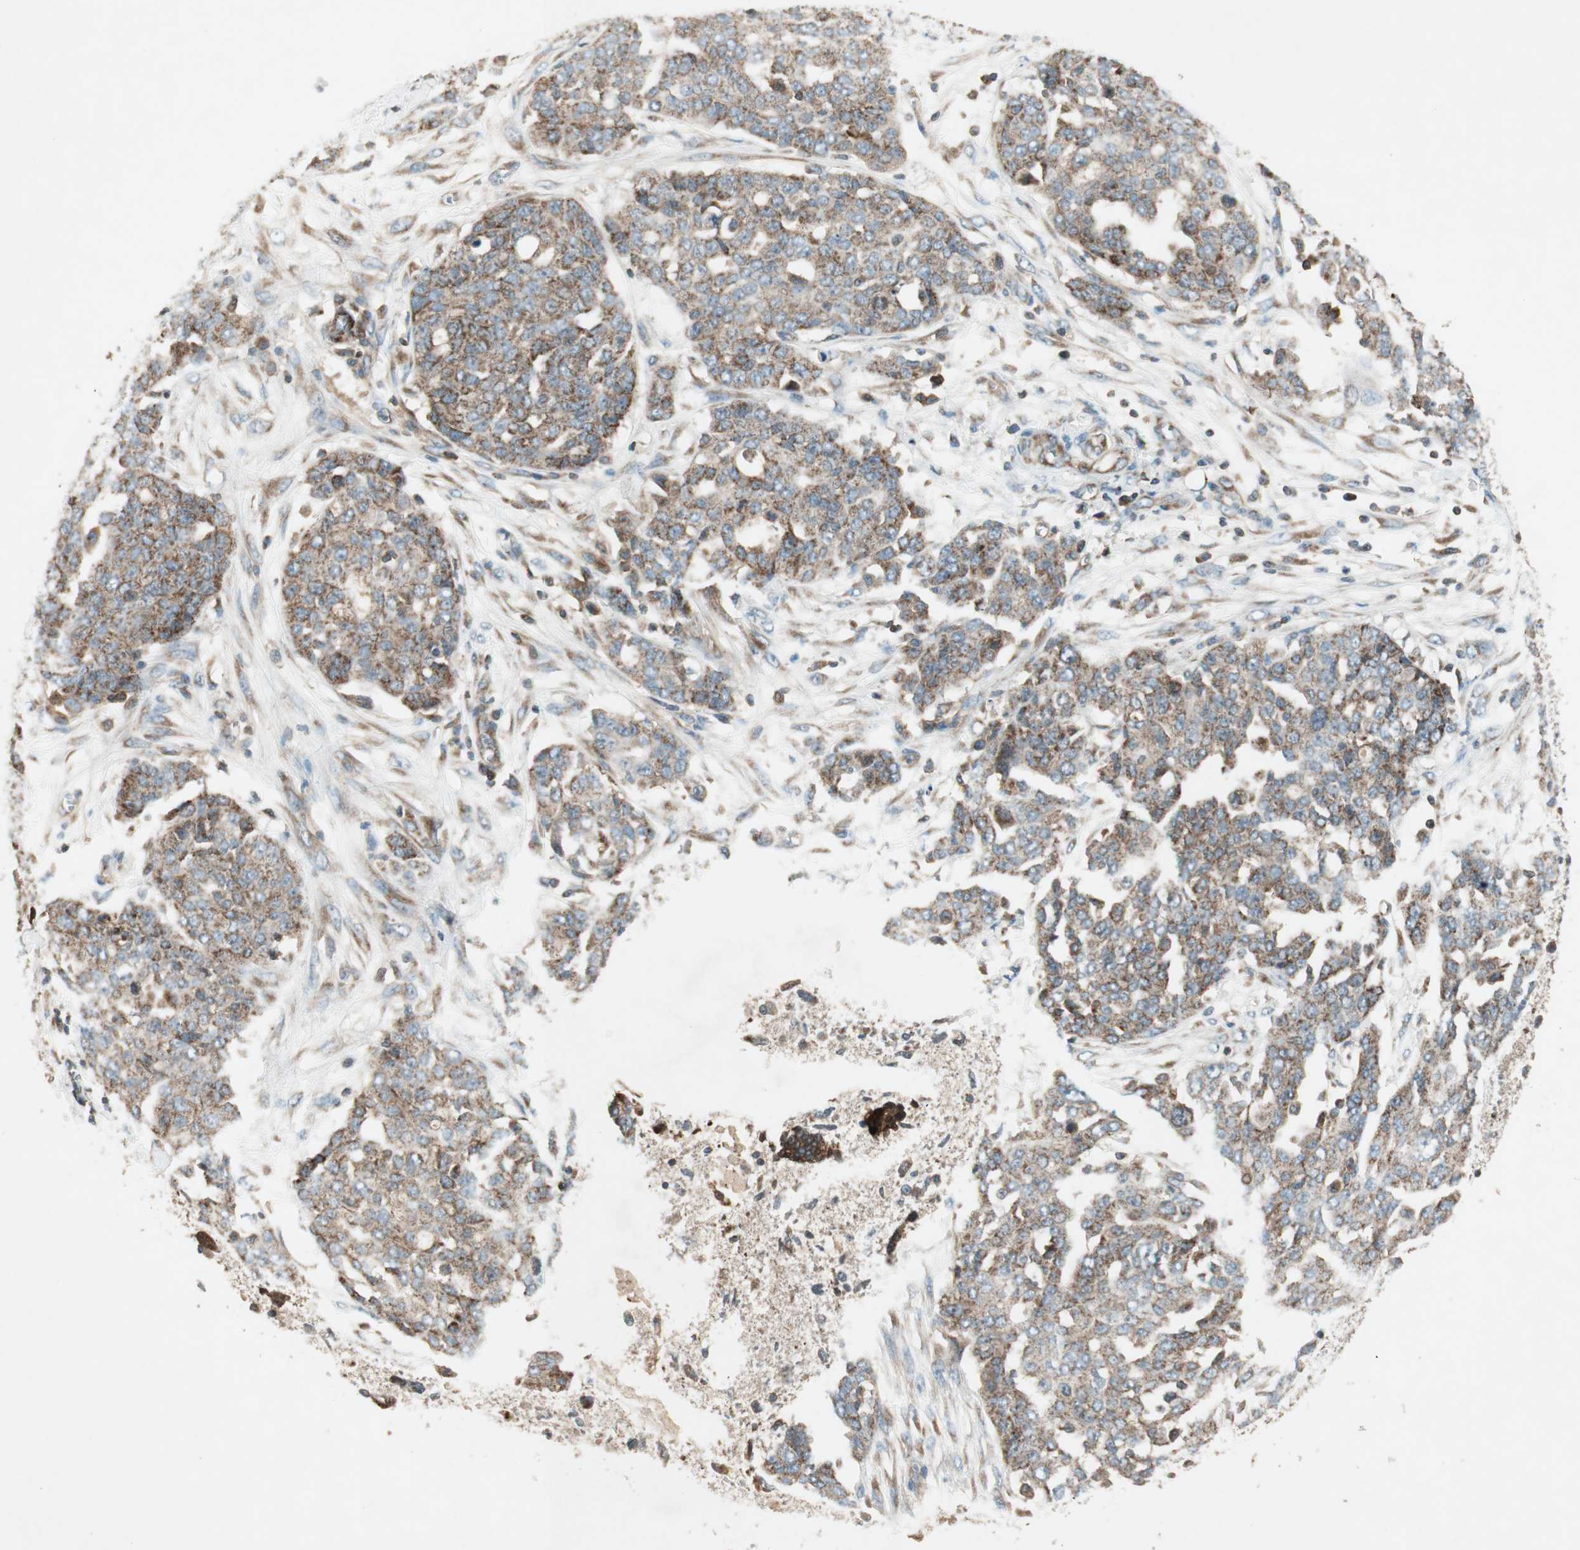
{"staining": {"intensity": "strong", "quantity": ">75%", "location": "cytoplasmic/membranous"}, "tissue": "ovarian cancer", "cell_type": "Tumor cells", "image_type": "cancer", "snomed": [{"axis": "morphology", "description": "Cystadenocarcinoma, serous, NOS"}, {"axis": "topography", "description": "Soft tissue"}, {"axis": "topography", "description": "Ovary"}], "caption": "This image shows immunohistochemistry (IHC) staining of serous cystadenocarcinoma (ovarian), with high strong cytoplasmic/membranous staining in about >75% of tumor cells.", "gene": "CHADL", "patient": {"sex": "female", "age": 57}}